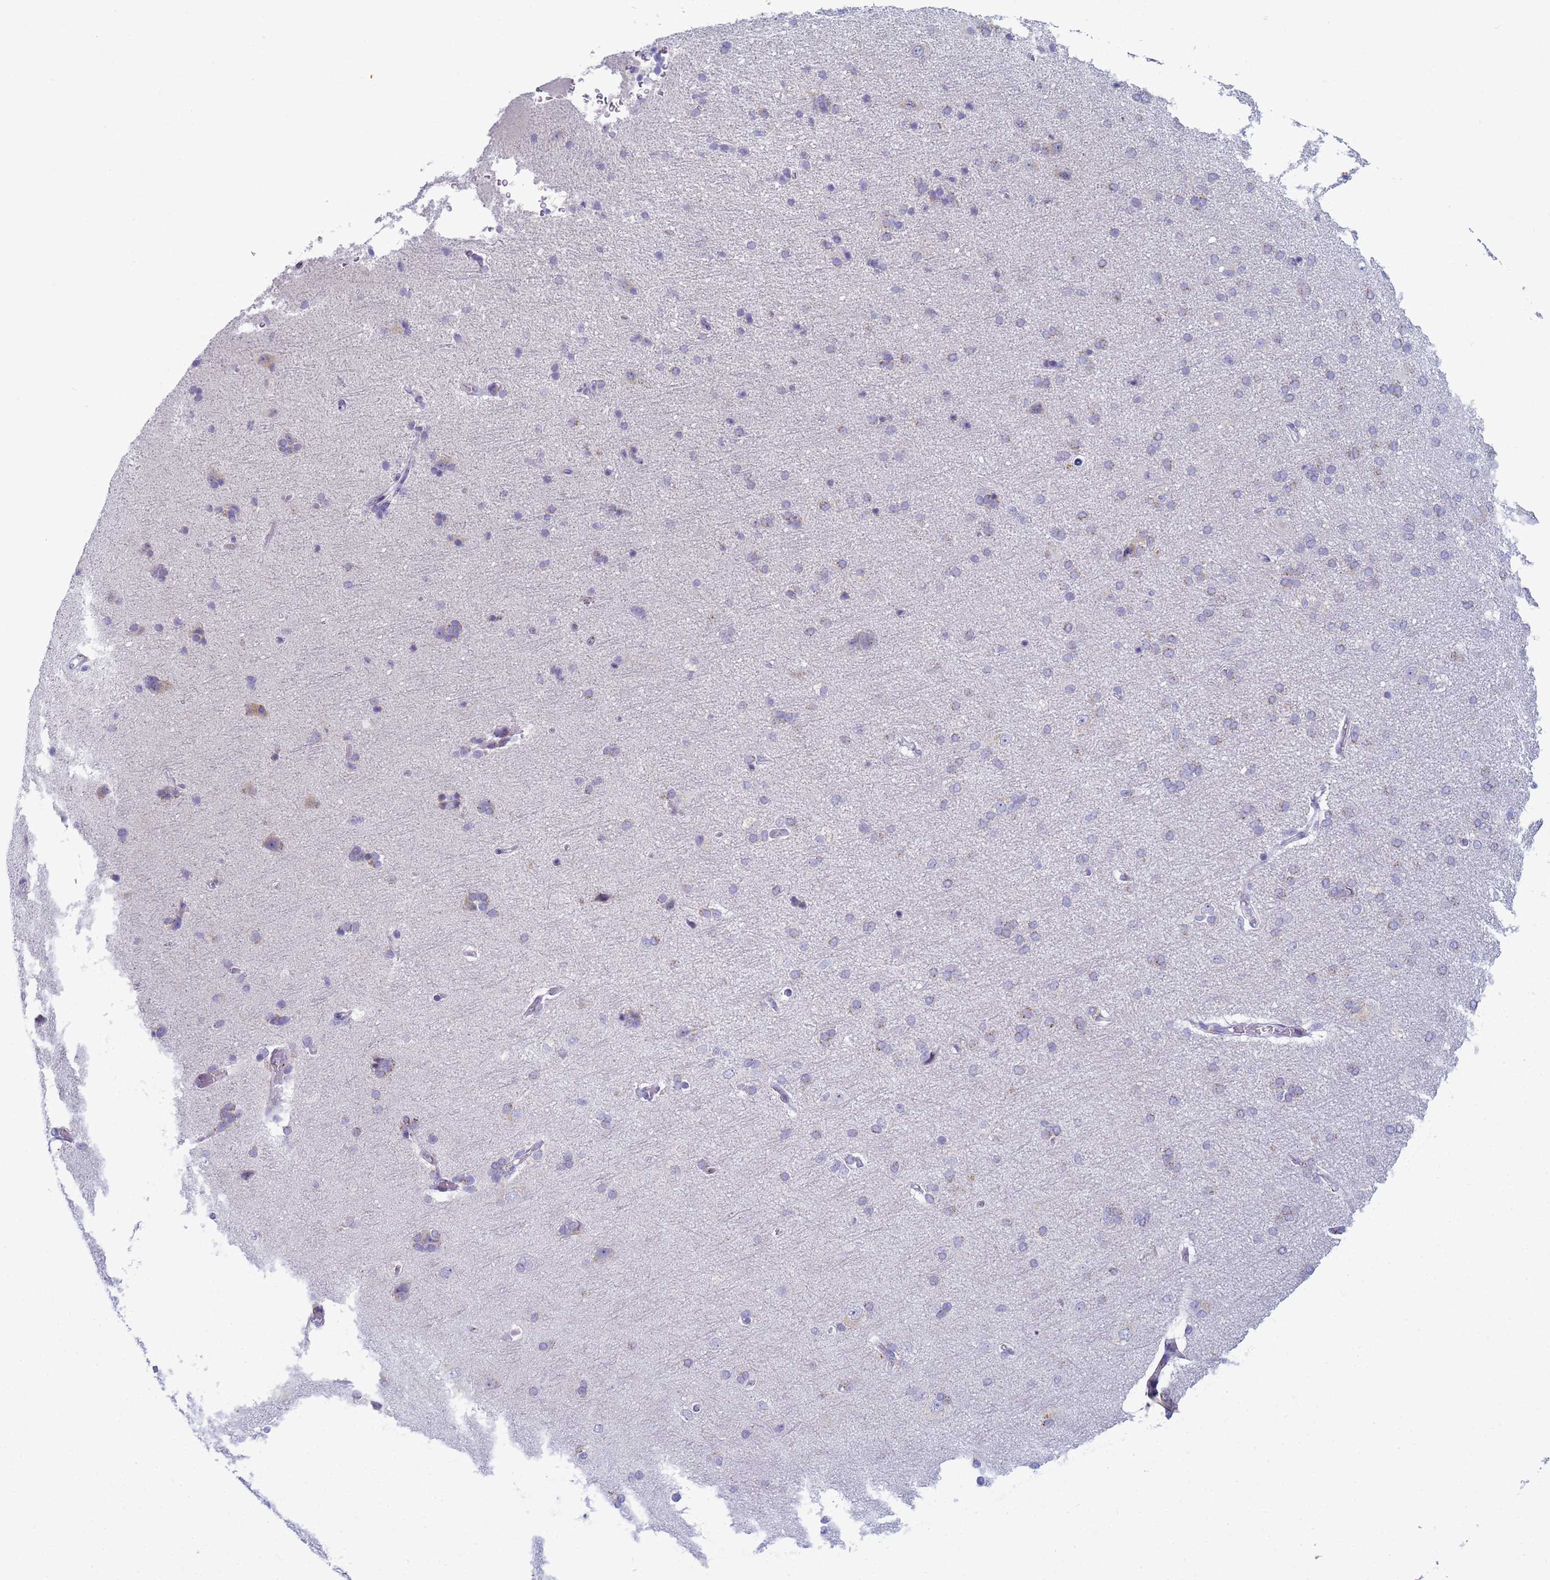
{"staining": {"intensity": "negative", "quantity": "none", "location": "none"}, "tissue": "cerebral cortex", "cell_type": "Endothelial cells", "image_type": "normal", "snomed": [{"axis": "morphology", "description": "Normal tissue, NOS"}, {"axis": "topography", "description": "Cerebral cortex"}], "caption": "Endothelial cells show no significant protein positivity in benign cerebral cortex.", "gene": "CR1", "patient": {"sex": "male", "age": 62}}